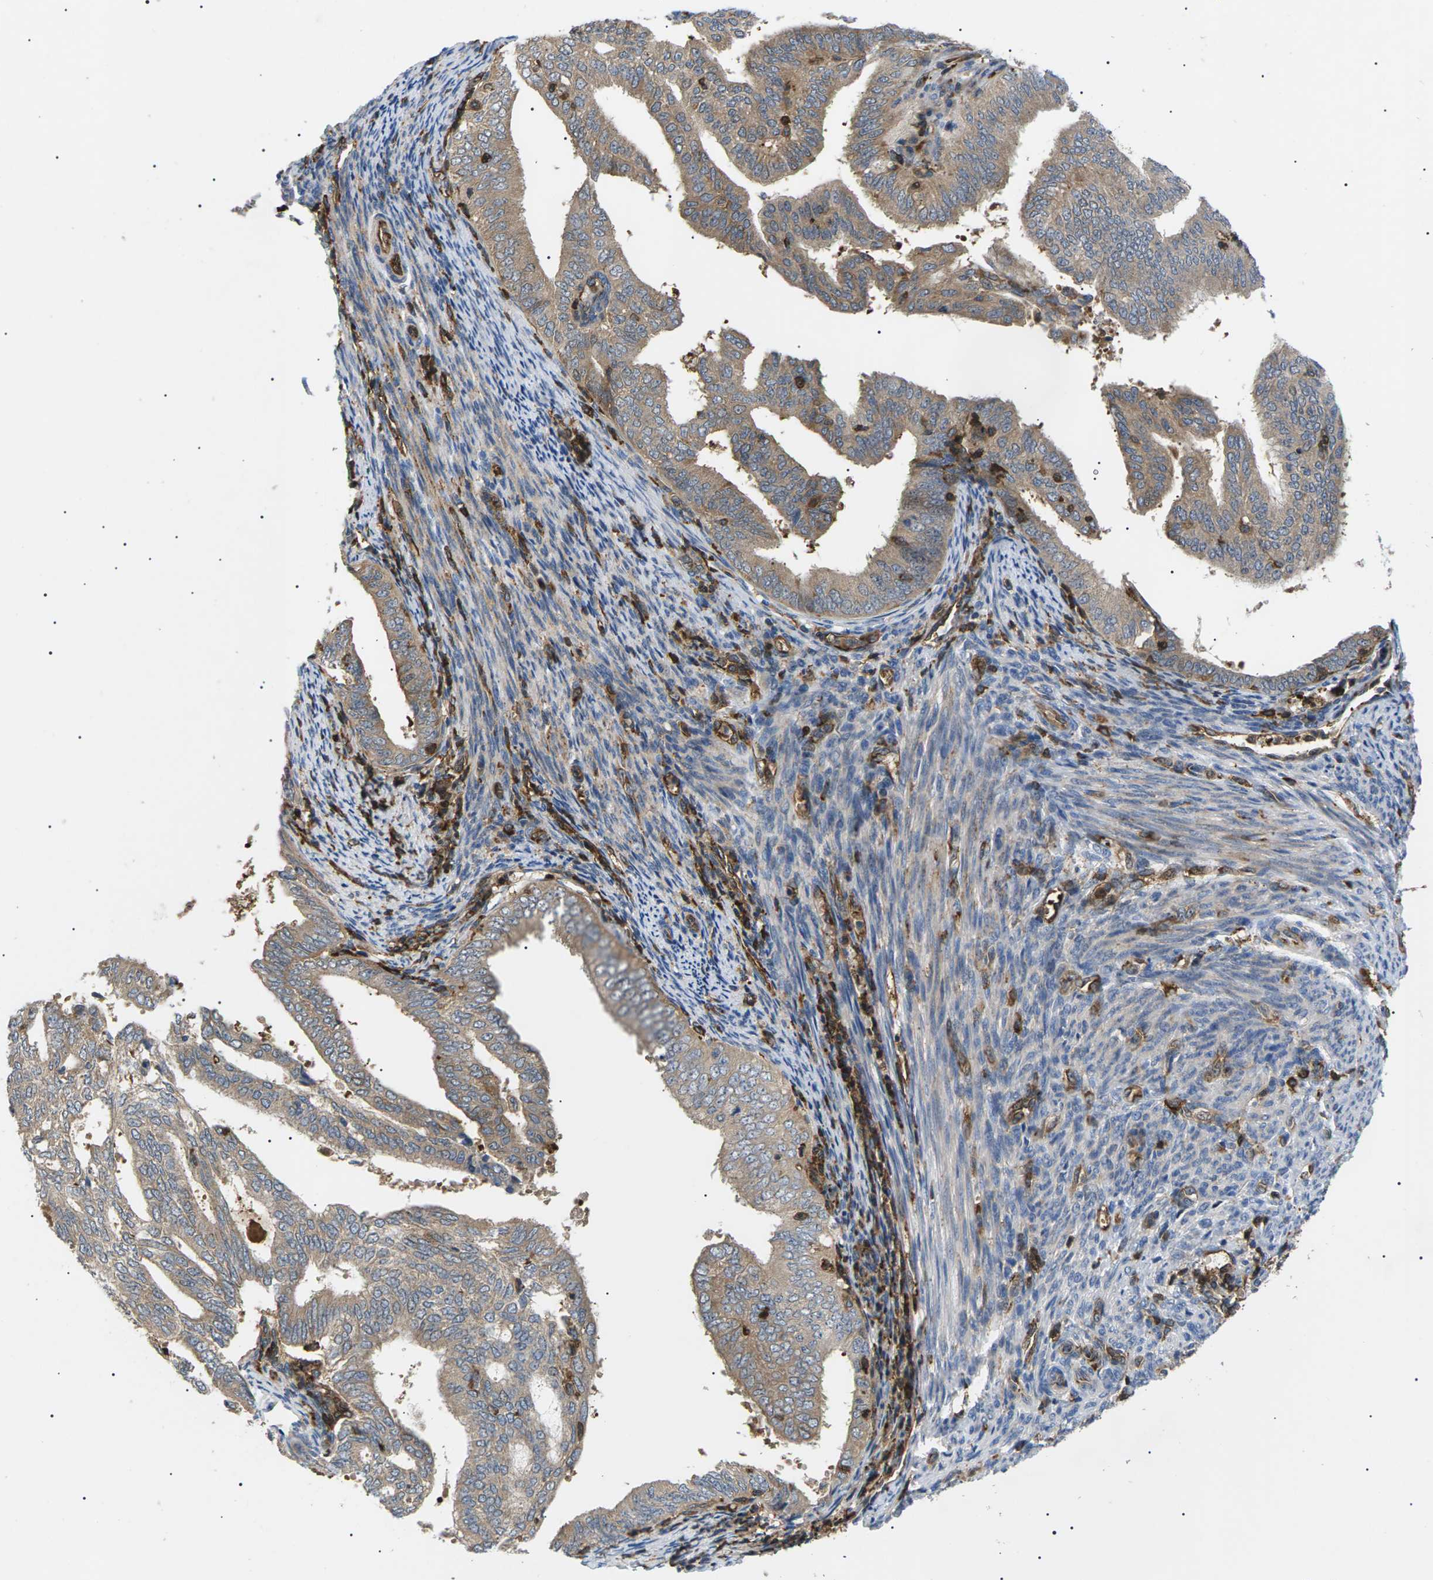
{"staining": {"intensity": "weak", "quantity": ">75%", "location": "cytoplasmic/membranous"}, "tissue": "endometrial cancer", "cell_type": "Tumor cells", "image_type": "cancer", "snomed": [{"axis": "morphology", "description": "Adenocarcinoma, NOS"}, {"axis": "topography", "description": "Endometrium"}], "caption": "Immunohistochemical staining of human endometrial cancer (adenocarcinoma) reveals low levels of weak cytoplasmic/membranous protein staining in approximately >75% of tumor cells.", "gene": "TMTC4", "patient": {"sex": "female", "age": 58}}